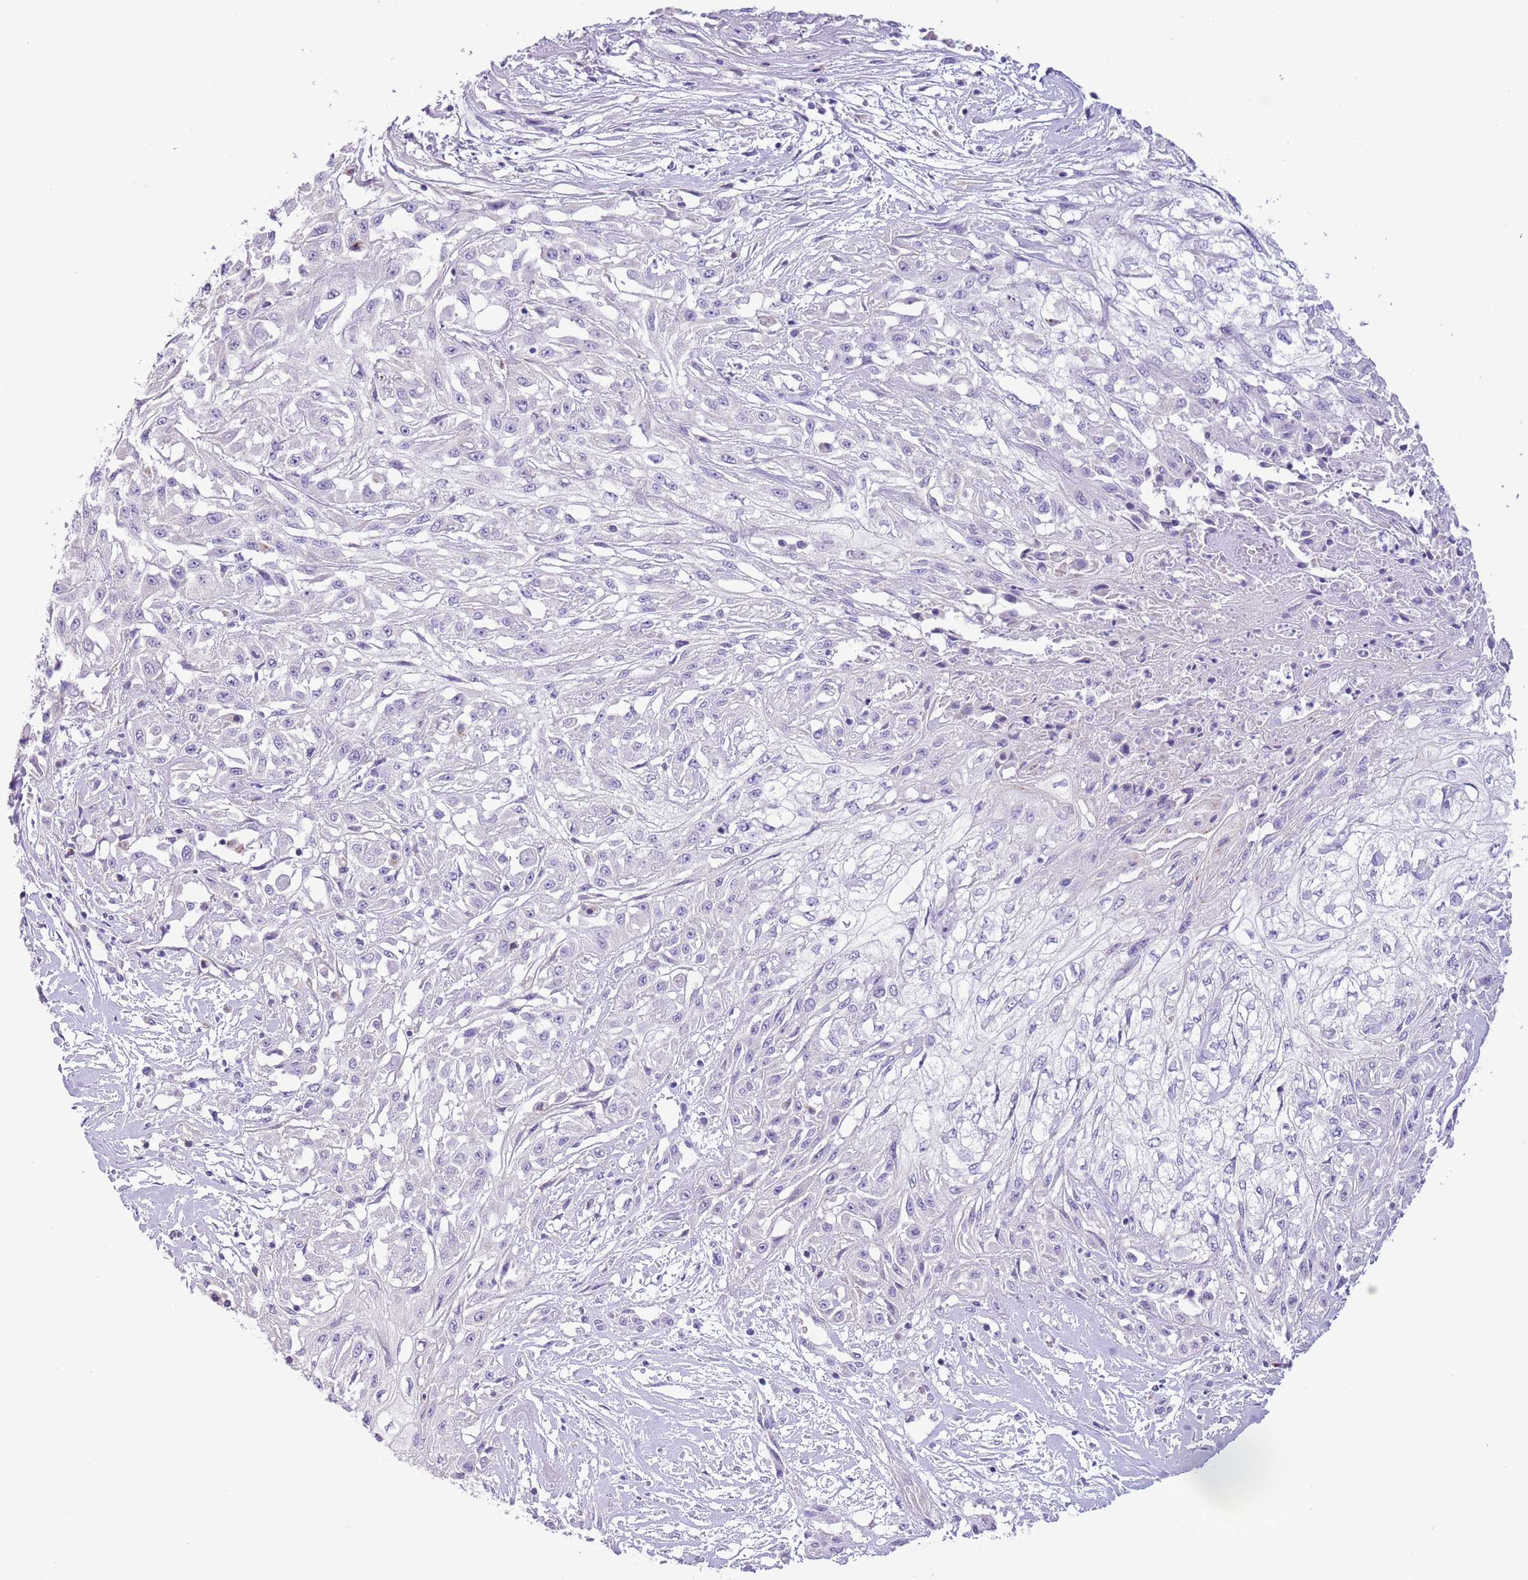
{"staining": {"intensity": "negative", "quantity": "none", "location": "none"}, "tissue": "skin cancer", "cell_type": "Tumor cells", "image_type": "cancer", "snomed": [{"axis": "morphology", "description": "Squamous cell carcinoma, NOS"}, {"axis": "morphology", "description": "Squamous cell carcinoma, metastatic, NOS"}, {"axis": "topography", "description": "Skin"}, {"axis": "topography", "description": "Lymph node"}], "caption": "Immunohistochemistry micrograph of skin metastatic squamous cell carcinoma stained for a protein (brown), which exhibits no staining in tumor cells. (DAB immunohistochemistry (IHC) with hematoxylin counter stain).", "gene": "ZNF697", "patient": {"sex": "male", "age": 75}}